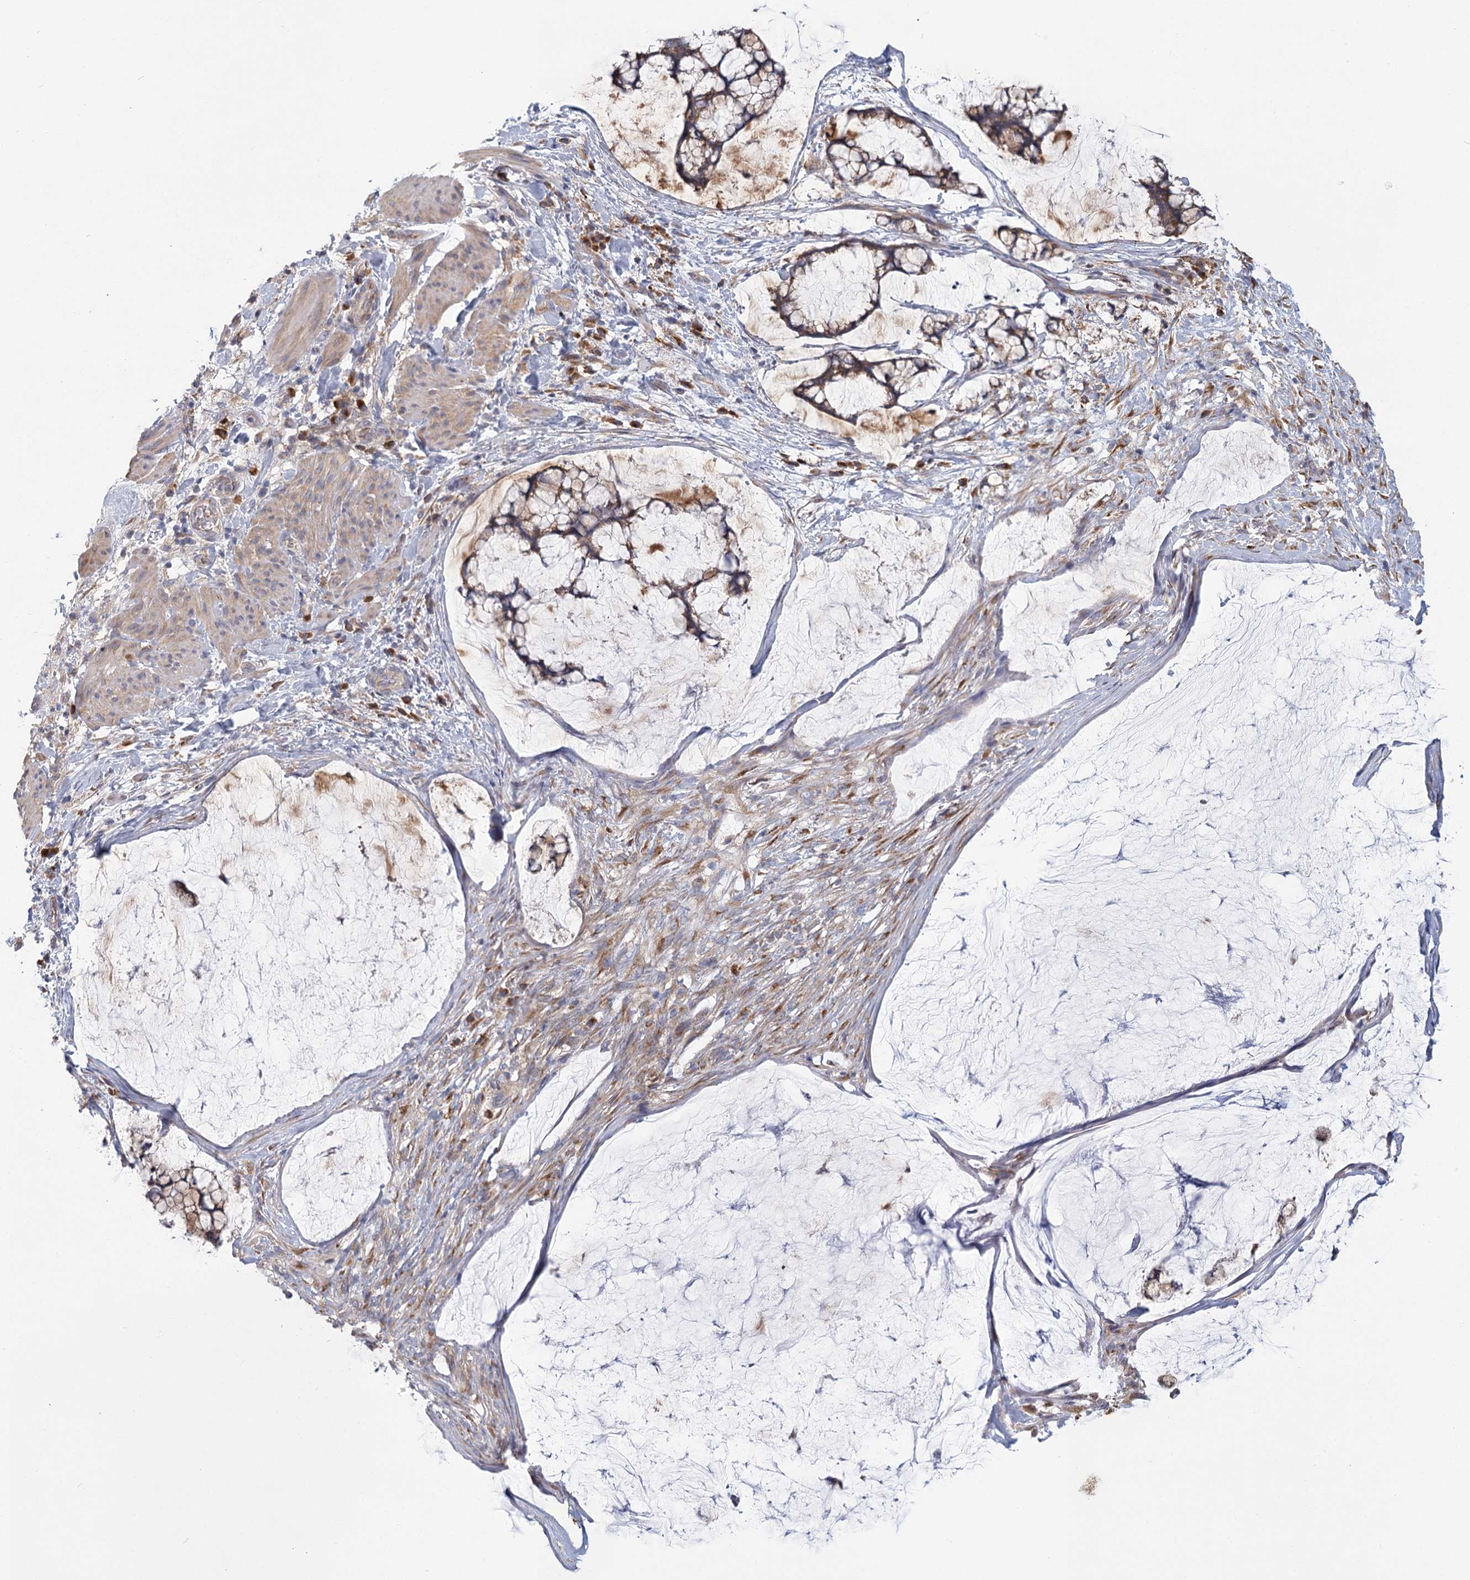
{"staining": {"intensity": "moderate", "quantity": "25%-75%", "location": "cytoplasmic/membranous"}, "tissue": "ovarian cancer", "cell_type": "Tumor cells", "image_type": "cancer", "snomed": [{"axis": "morphology", "description": "Cystadenocarcinoma, mucinous, NOS"}, {"axis": "topography", "description": "Ovary"}], "caption": "IHC of ovarian cancer (mucinous cystadenocarcinoma) reveals medium levels of moderate cytoplasmic/membranous positivity in about 25%-75% of tumor cells. The staining was performed using DAB (3,3'-diaminobenzidine), with brown indicating positive protein expression. Nuclei are stained blue with hematoxylin.", "gene": "CNTLN", "patient": {"sex": "female", "age": 42}}